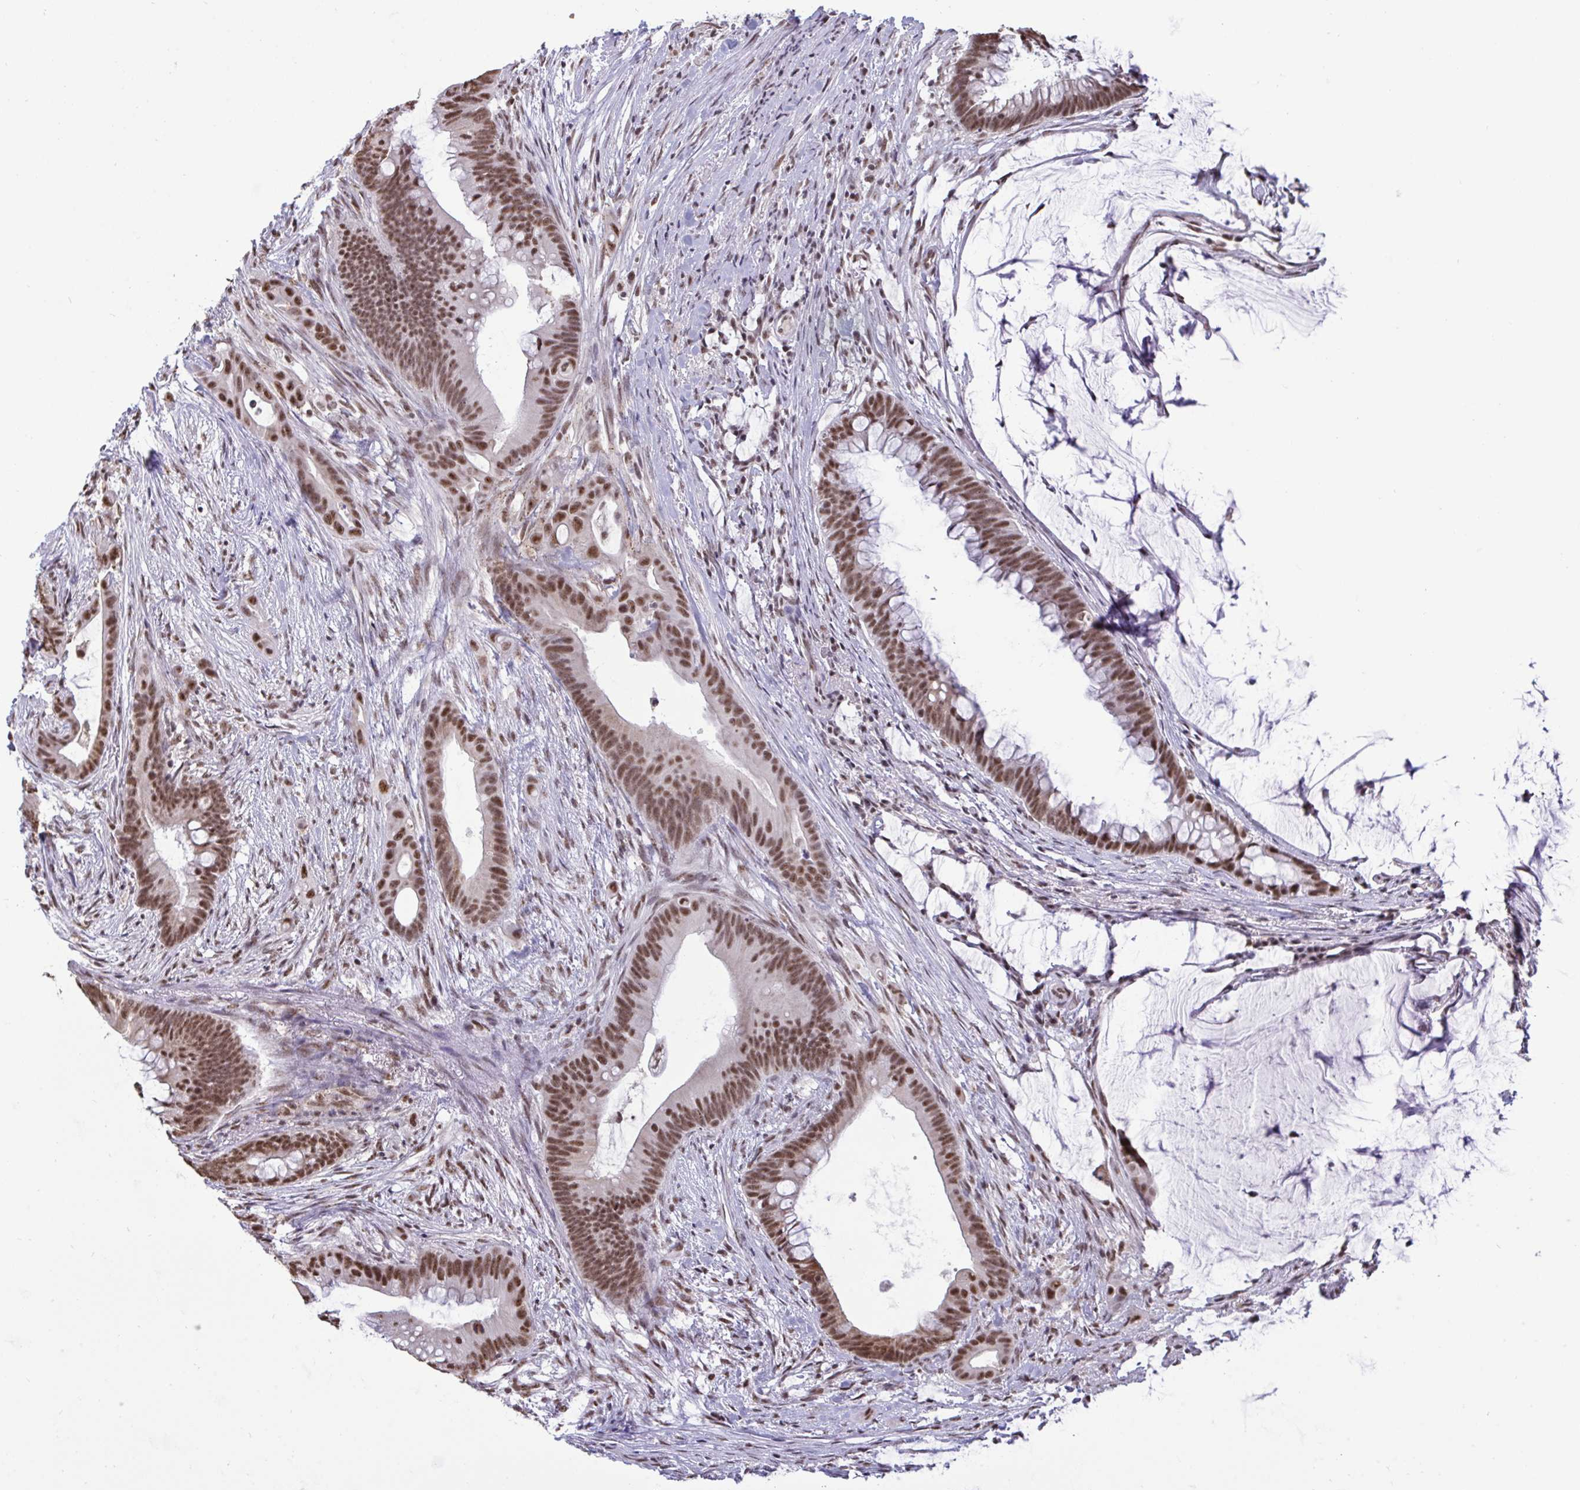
{"staining": {"intensity": "moderate", "quantity": ">75%", "location": "nuclear"}, "tissue": "colorectal cancer", "cell_type": "Tumor cells", "image_type": "cancer", "snomed": [{"axis": "morphology", "description": "Adenocarcinoma, NOS"}, {"axis": "topography", "description": "Colon"}], "caption": "Colorectal cancer tissue exhibits moderate nuclear positivity in approximately >75% of tumor cells", "gene": "PUF60", "patient": {"sex": "male", "age": 62}}